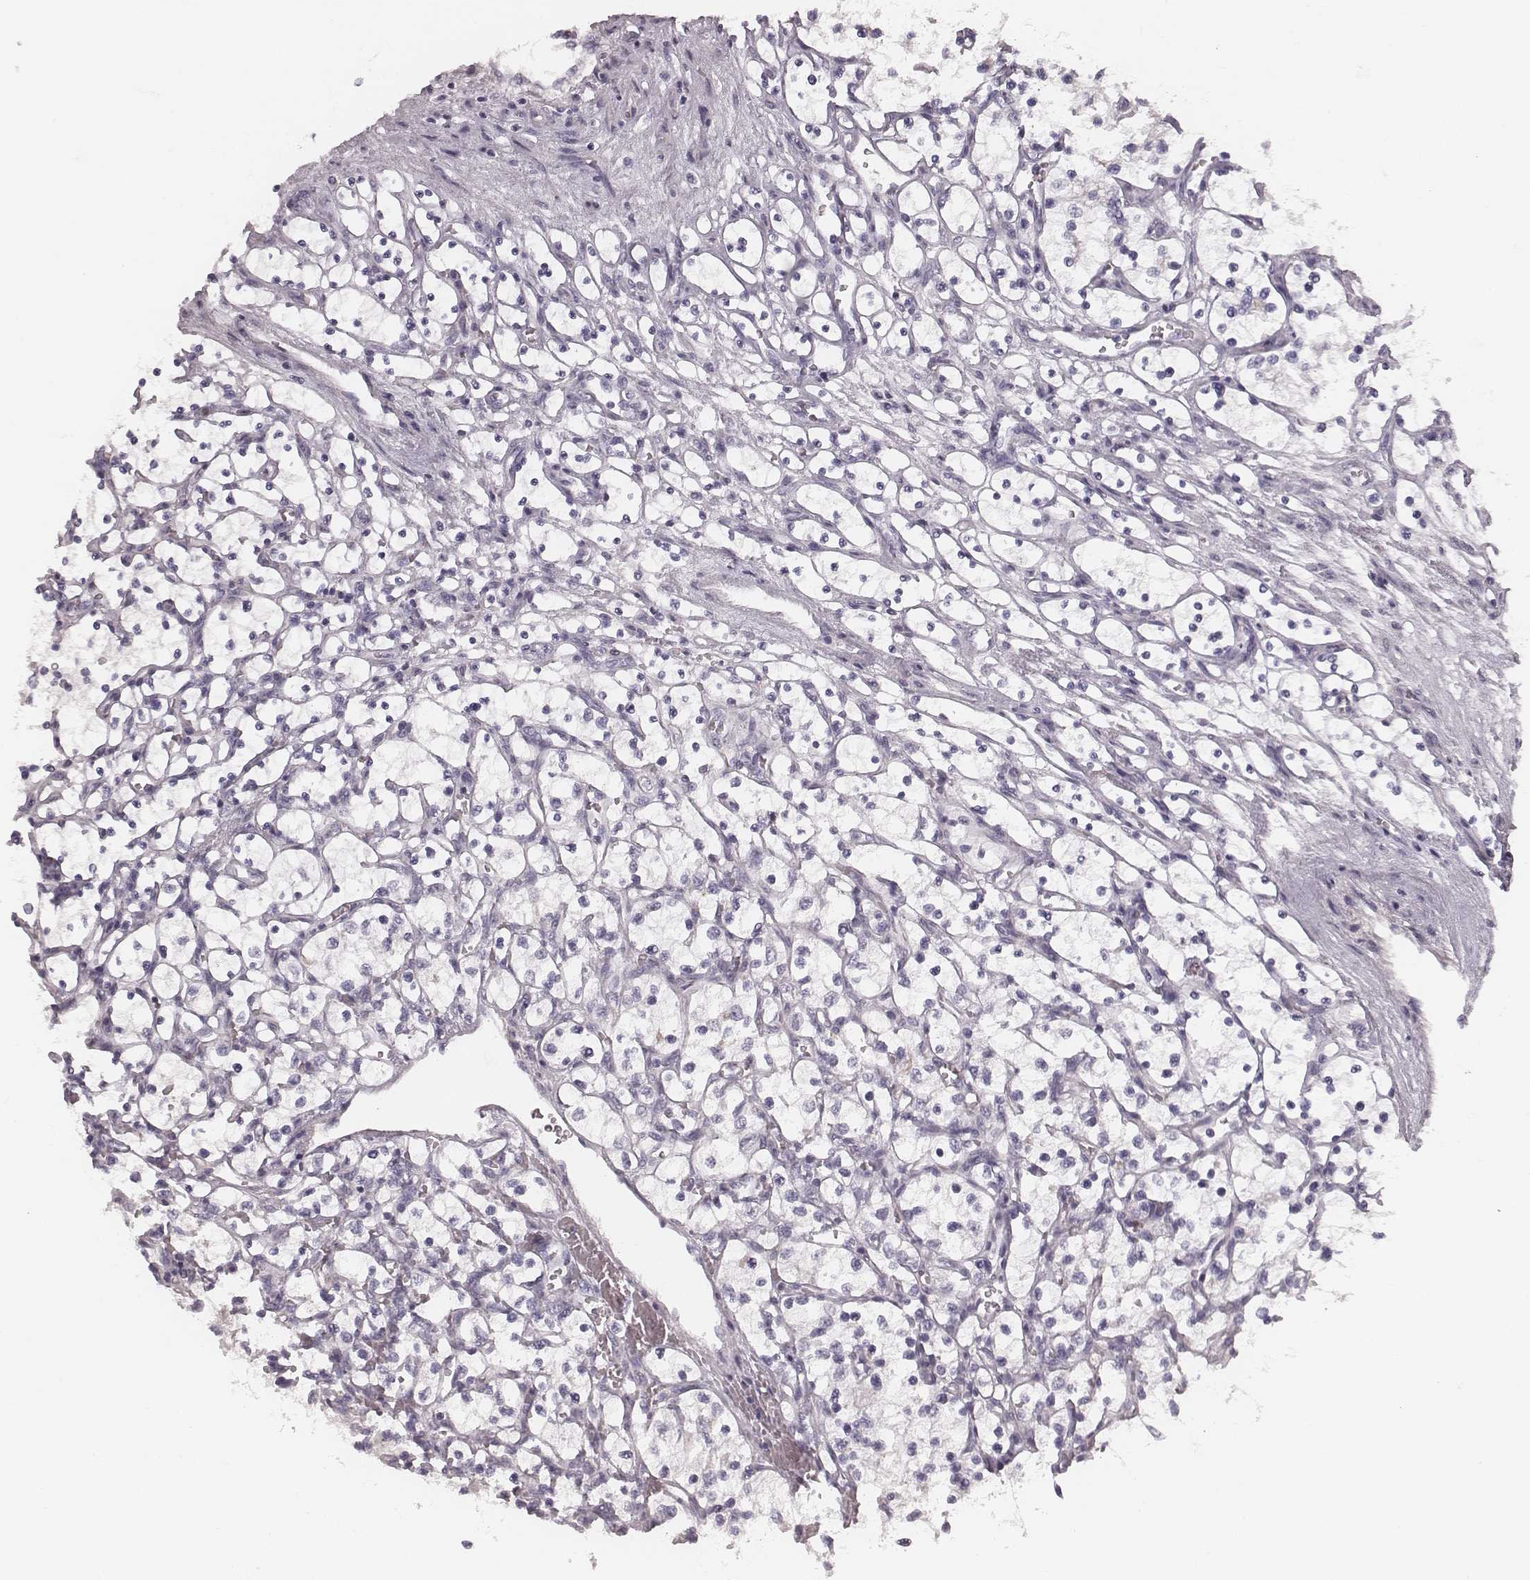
{"staining": {"intensity": "negative", "quantity": "none", "location": "none"}, "tissue": "renal cancer", "cell_type": "Tumor cells", "image_type": "cancer", "snomed": [{"axis": "morphology", "description": "Adenocarcinoma, NOS"}, {"axis": "topography", "description": "Kidney"}], "caption": "The histopathology image displays no staining of tumor cells in renal adenocarcinoma.", "gene": "SPA17", "patient": {"sex": "female", "age": 69}}